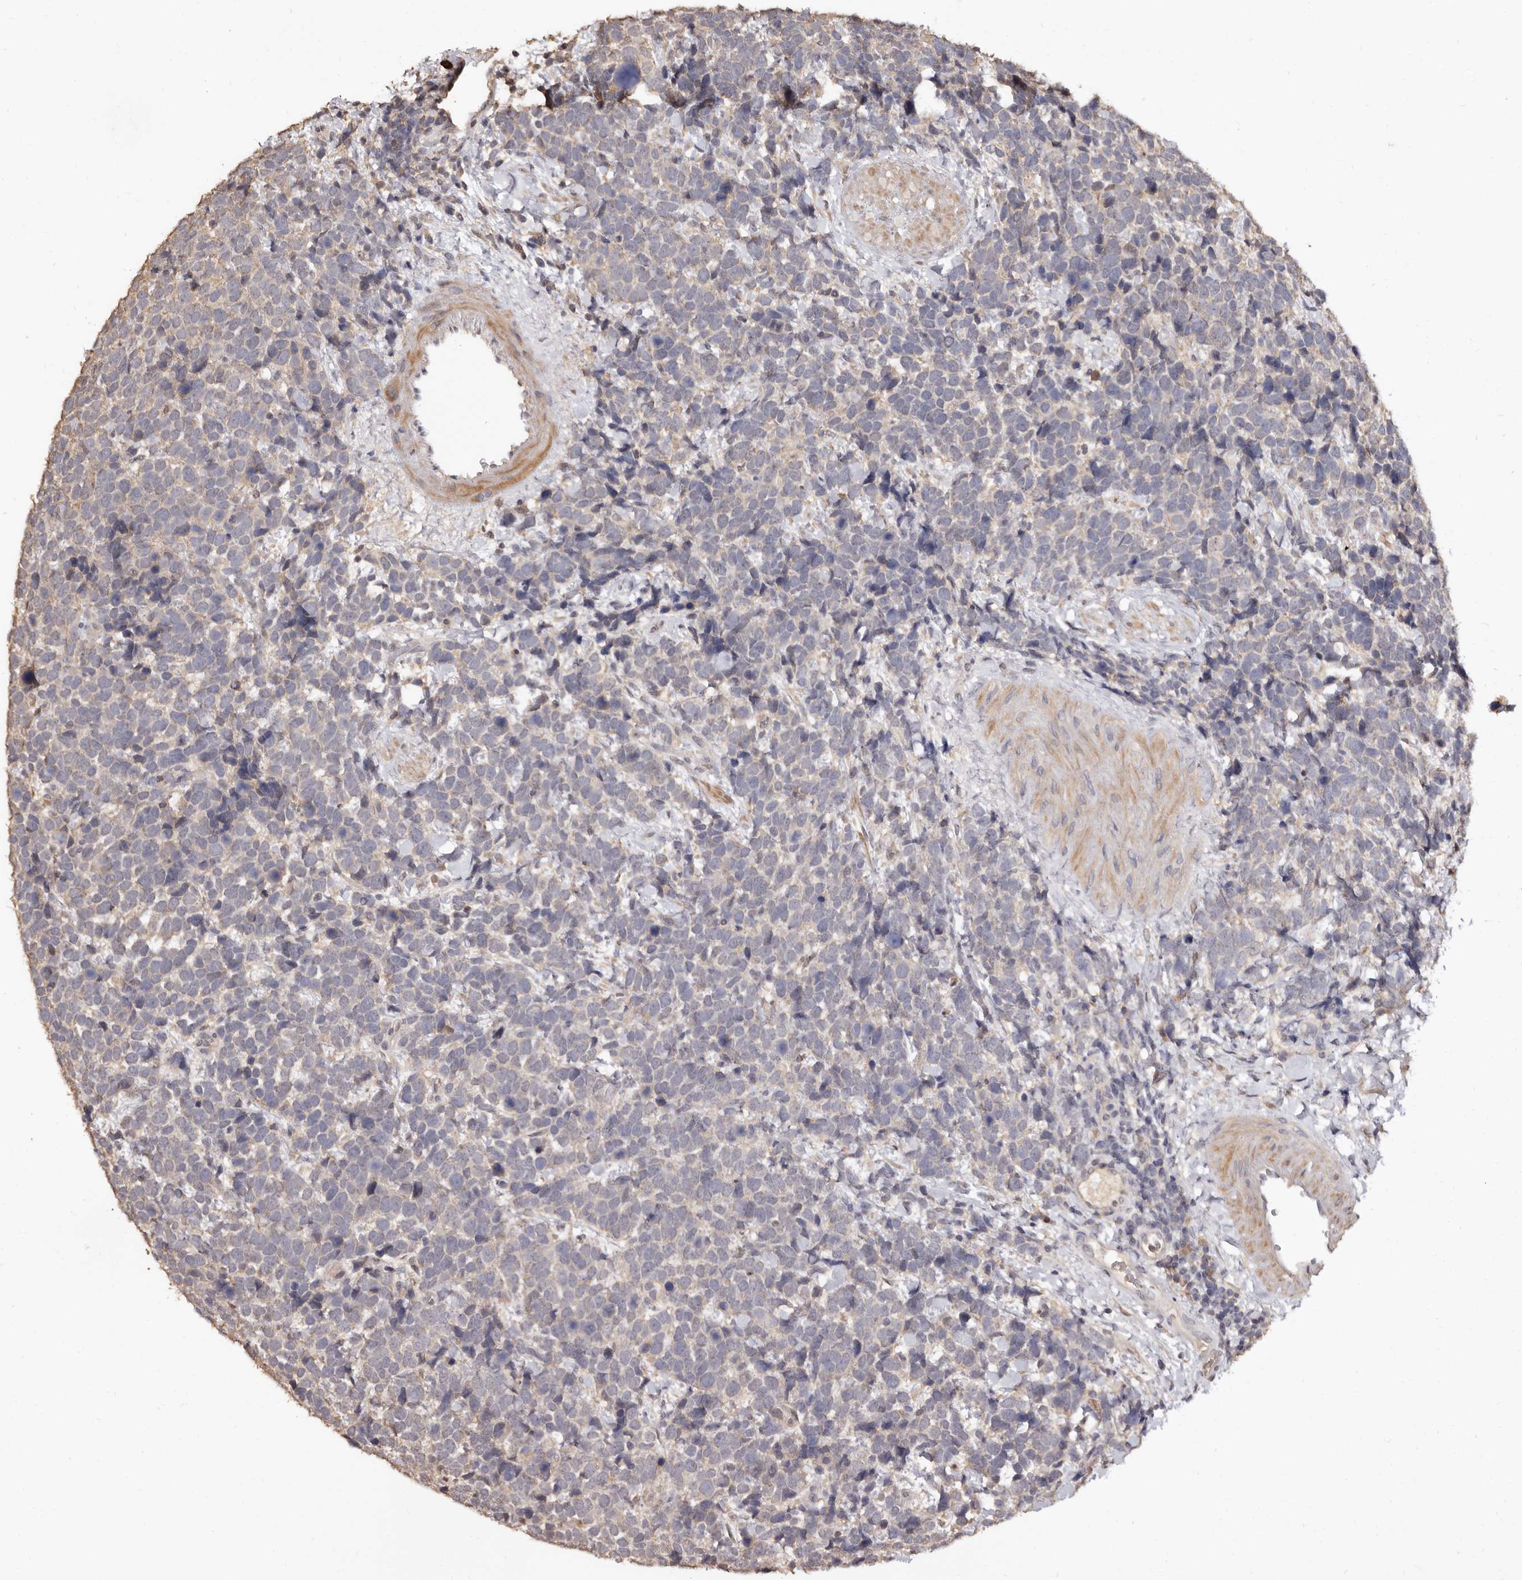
{"staining": {"intensity": "negative", "quantity": "none", "location": "none"}, "tissue": "urothelial cancer", "cell_type": "Tumor cells", "image_type": "cancer", "snomed": [{"axis": "morphology", "description": "Urothelial carcinoma, High grade"}, {"axis": "topography", "description": "Urinary bladder"}], "caption": "Tumor cells show no significant staining in urothelial cancer. (DAB immunohistochemistry (IHC), high magnification).", "gene": "INAVA", "patient": {"sex": "female", "age": 82}}